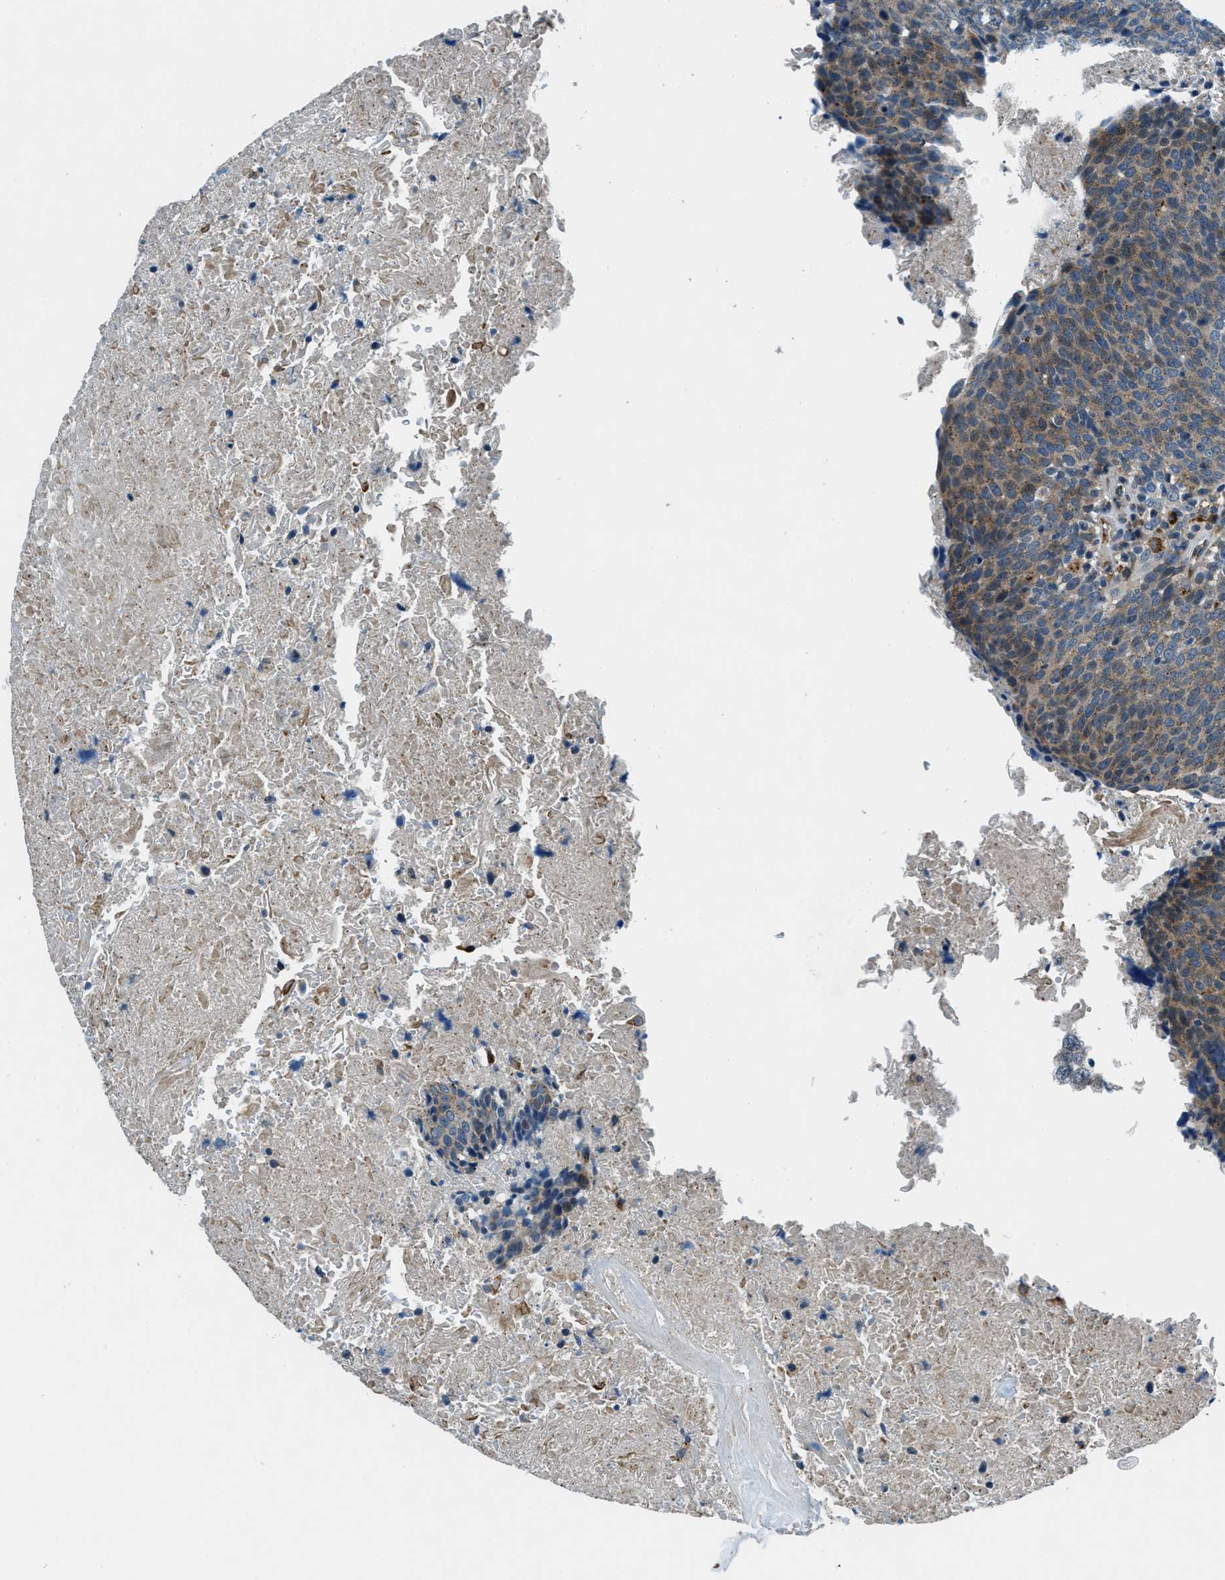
{"staining": {"intensity": "weak", "quantity": ">75%", "location": "cytoplasmic/membranous"}, "tissue": "head and neck cancer", "cell_type": "Tumor cells", "image_type": "cancer", "snomed": [{"axis": "morphology", "description": "Squamous cell carcinoma, NOS"}, {"axis": "morphology", "description": "Squamous cell carcinoma, metastatic, NOS"}, {"axis": "topography", "description": "Lymph node"}, {"axis": "topography", "description": "Head-Neck"}], "caption": "A low amount of weak cytoplasmic/membranous positivity is seen in about >75% of tumor cells in squamous cell carcinoma (head and neck) tissue.", "gene": "GINM1", "patient": {"sex": "male", "age": 62}}